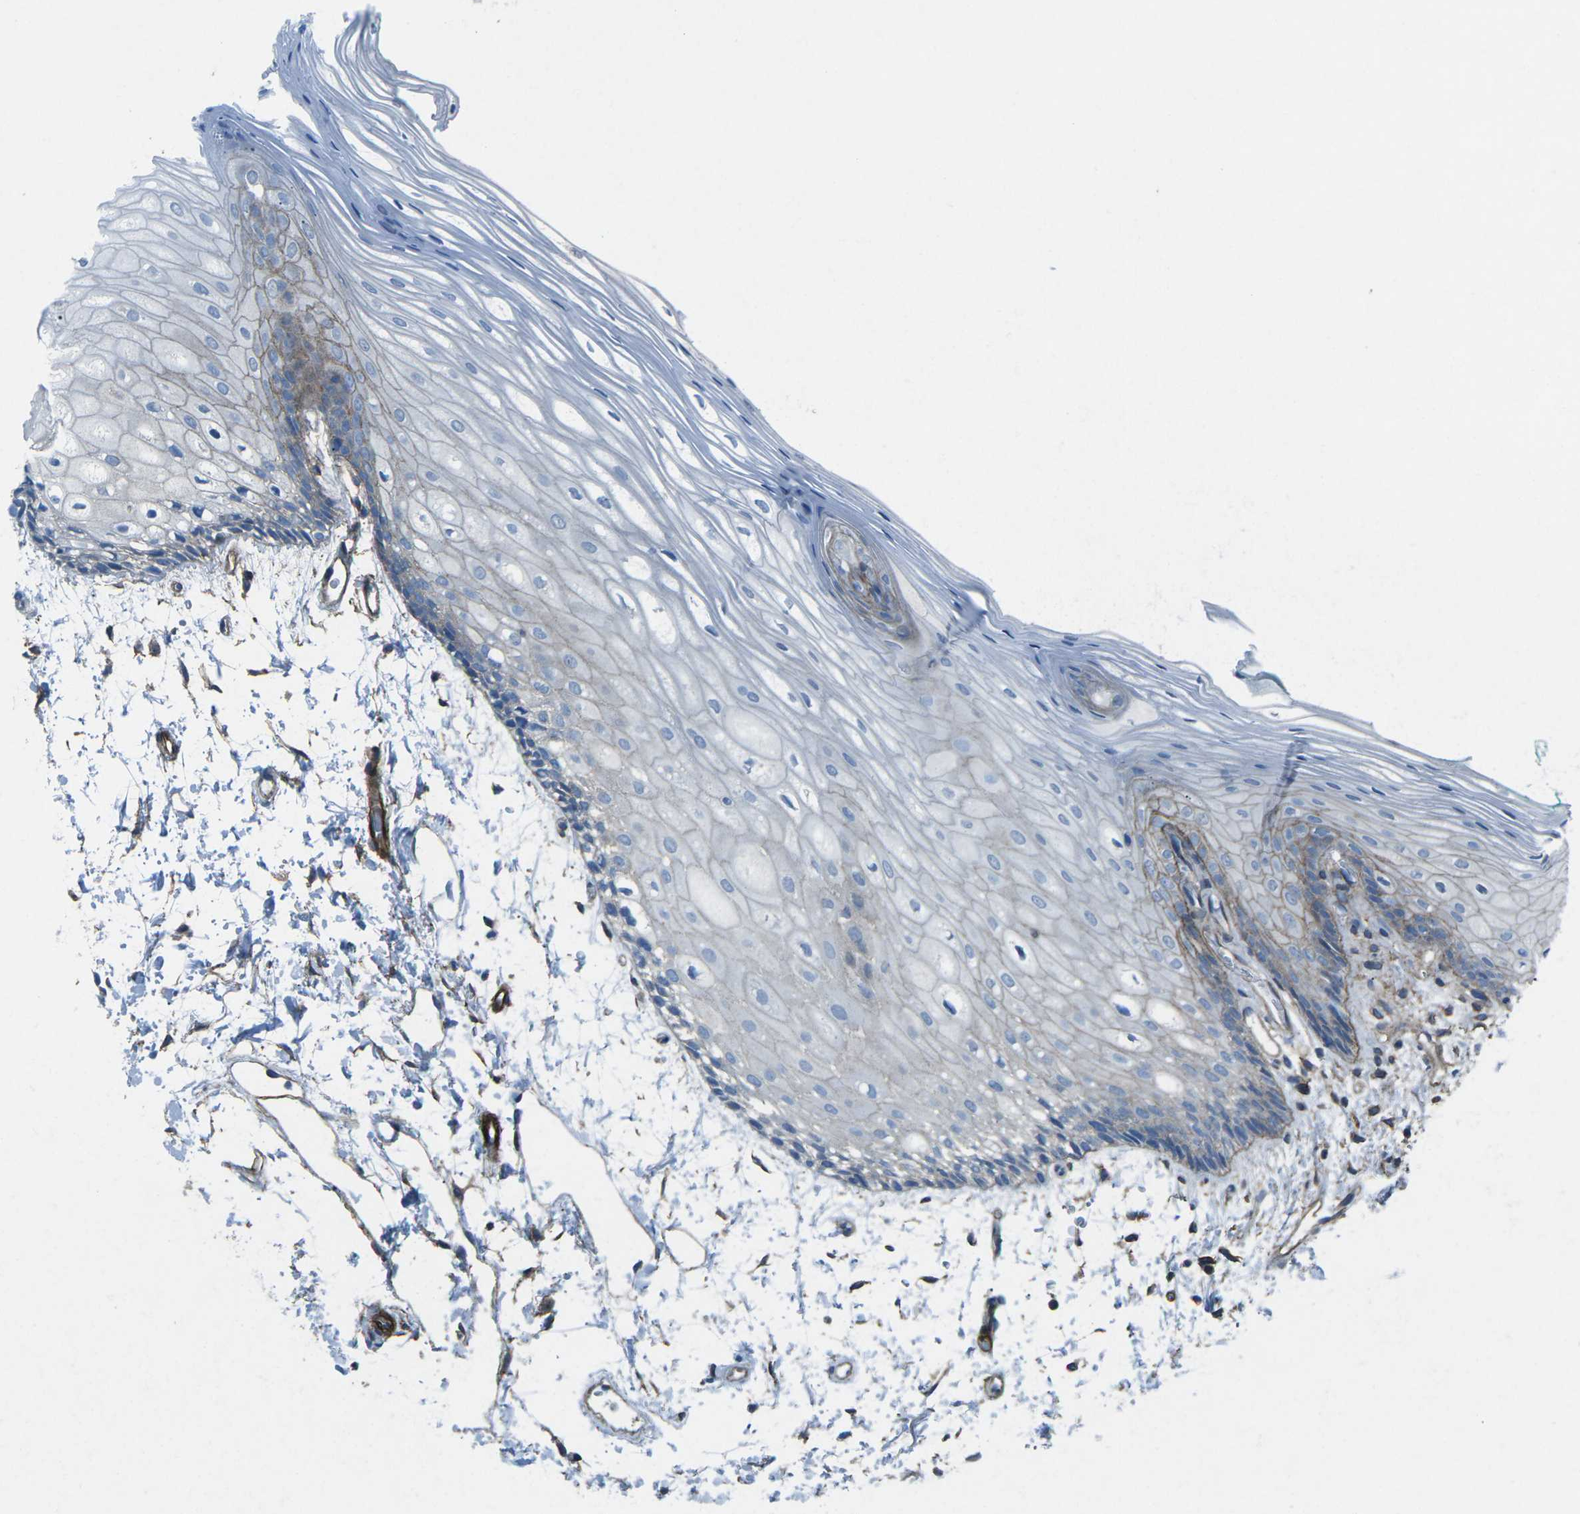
{"staining": {"intensity": "weak", "quantity": "<25%", "location": "cytoplasmic/membranous"}, "tissue": "oral mucosa", "cell_type": "Squamous epithelial cells", "image_type": "normal", "snomed": [{"axis": "morphology", "description": "Normal tissue, NOS"}, {"axis": "topography", "description": "Skeletal muscle"}, {"axis": "topography", "description": "Oral tissue"}, {"axis": "topography", "description": "Peripheral nerve tissue"}], "caption": "High power microscopy histopathology image of an immunohistochemistry histopathology image of normal oral mucosa, revealing no significant positivity in squamous epithelial cells.", "gene": "UTRN", "patient": {"sex": "female", "age": 84}}